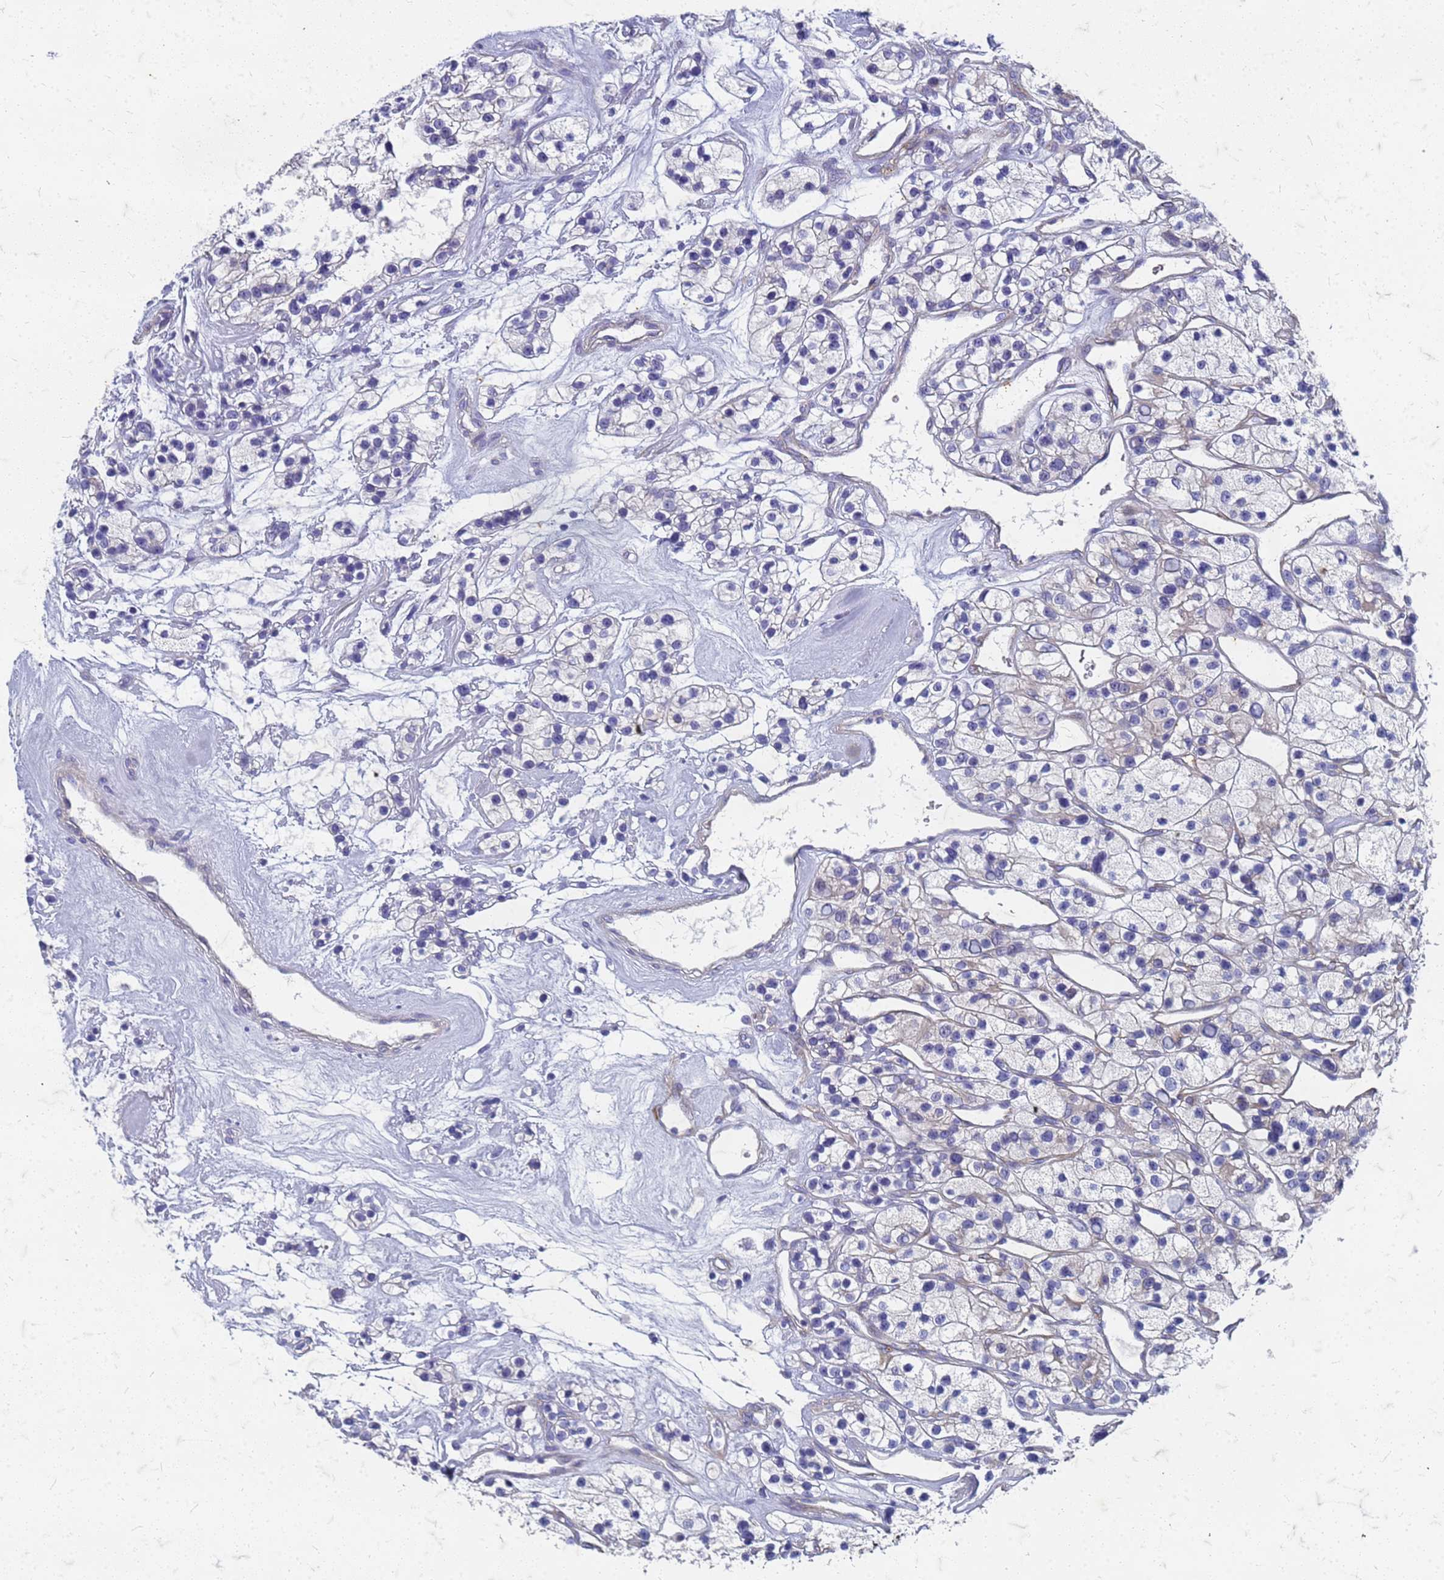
{"staining": {"intensity": "negative", "quantity": "none", "location": "none"}, "tissue": "renal cancer", "cell_type": "Tumor cells", "image_type": "cancer", "snomed": [{"axis": "morphology", "description": "Adenocarcinoma, NOS"}, {"axis": "topography", "description": "Kidney"}], "caption": "DAB (3,3'-diaminobenzidine) immunohistochemical staining of human renal cancer shows no significant positivity in tumor cells.", "gene": "TRIM64B", "patient": {"sex": "female", "age": 57}}